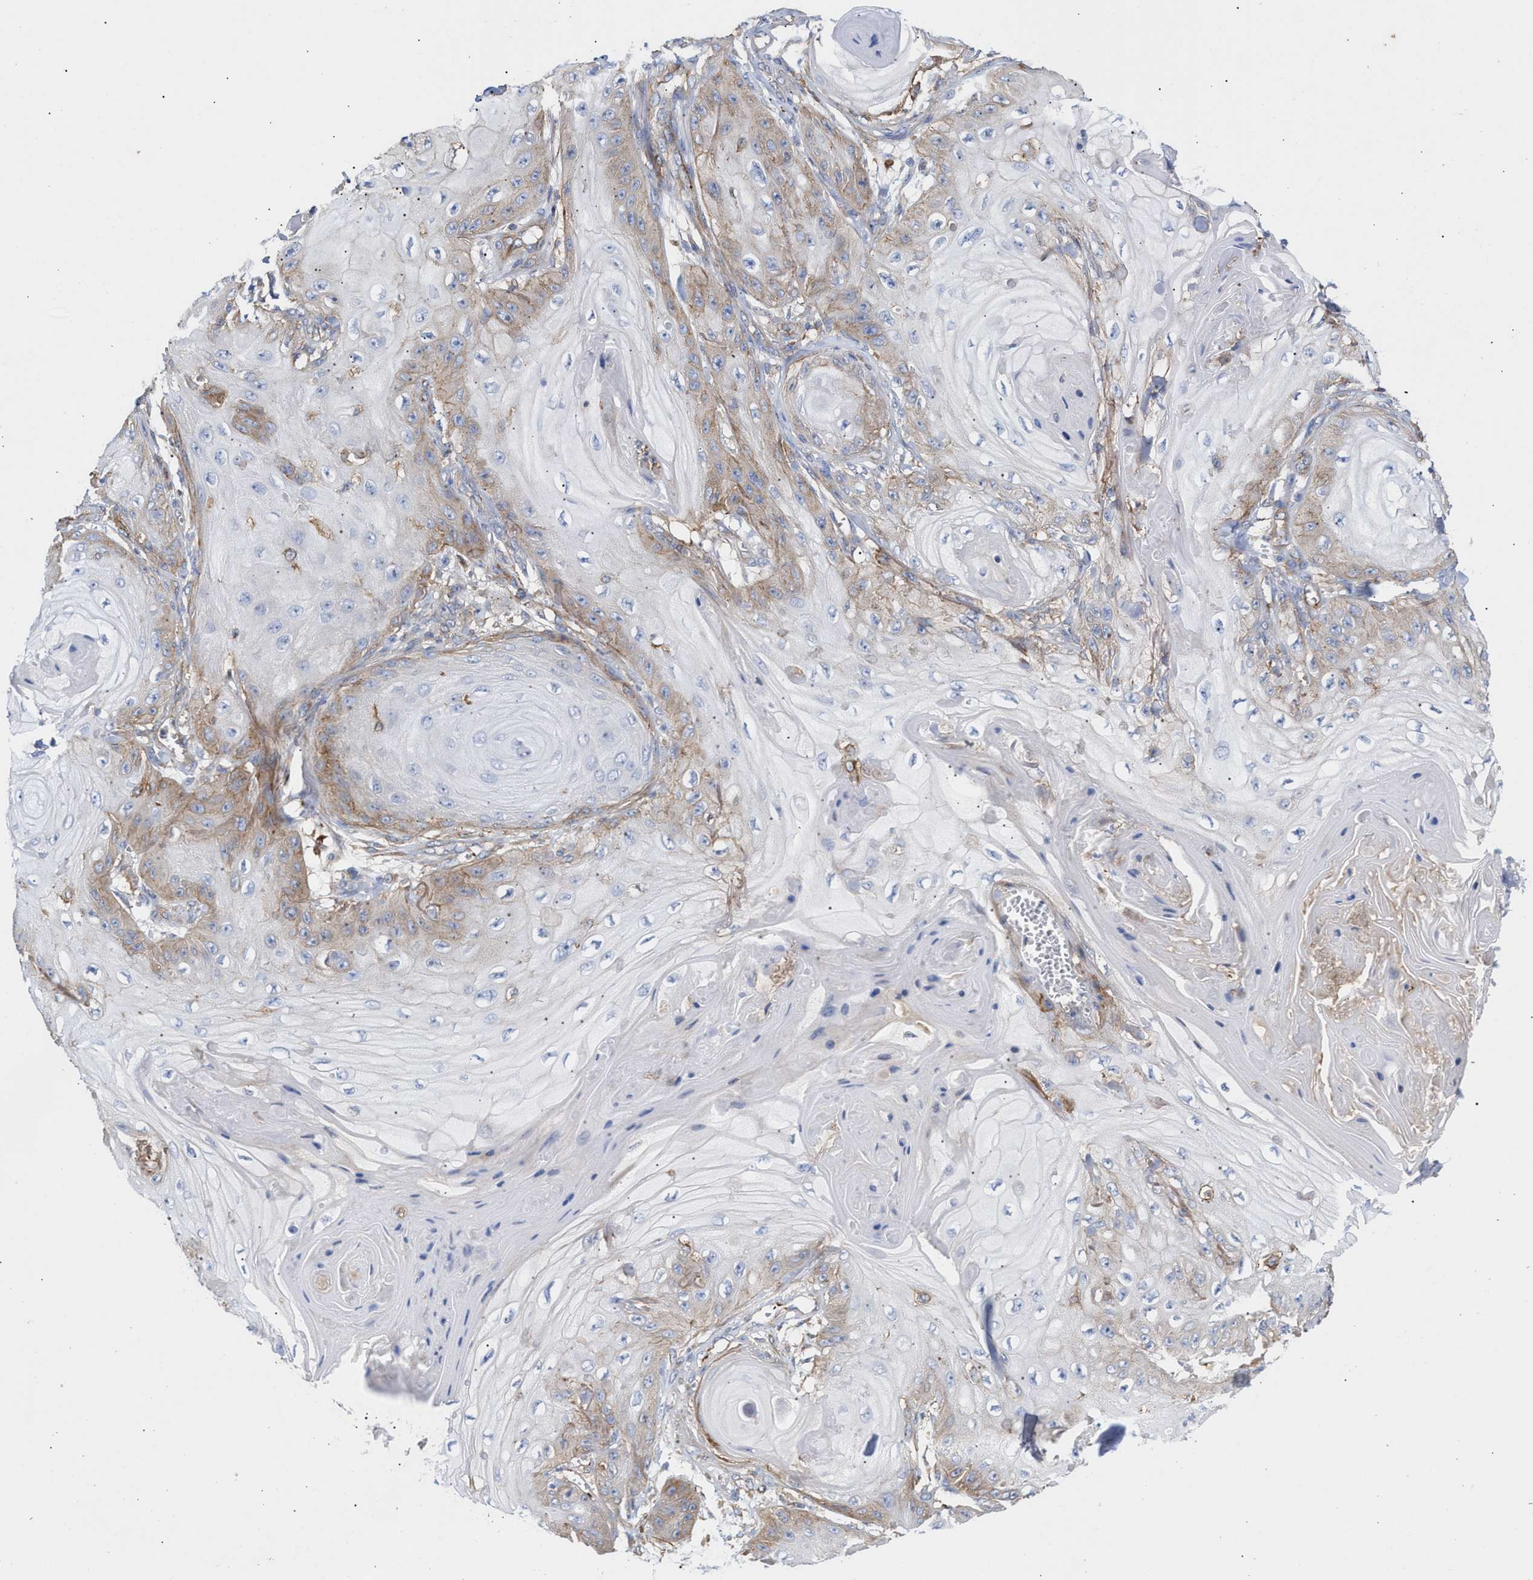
{"staining": {"intensity": "weak", "quantity": "<25%", "location": "cytoplasmic/membranous"}, "tissue": "skin cancer", "cell_type": "Tumor cells", "image_type": "cancer", "snomed": [{"axis": "morphology", "description": "Squamous cell carcinoma, NOS"}, {"axis": "topography", "description": "Skin"}], "caption": "An IHC histopathology image of squamous cell carcinoma (skin) is shown. There is no staining in tumor cells of squamous cell carcinoma (skin).", "gene": "HS3ST5", "patient": {"sex": "male", "age": 74}}